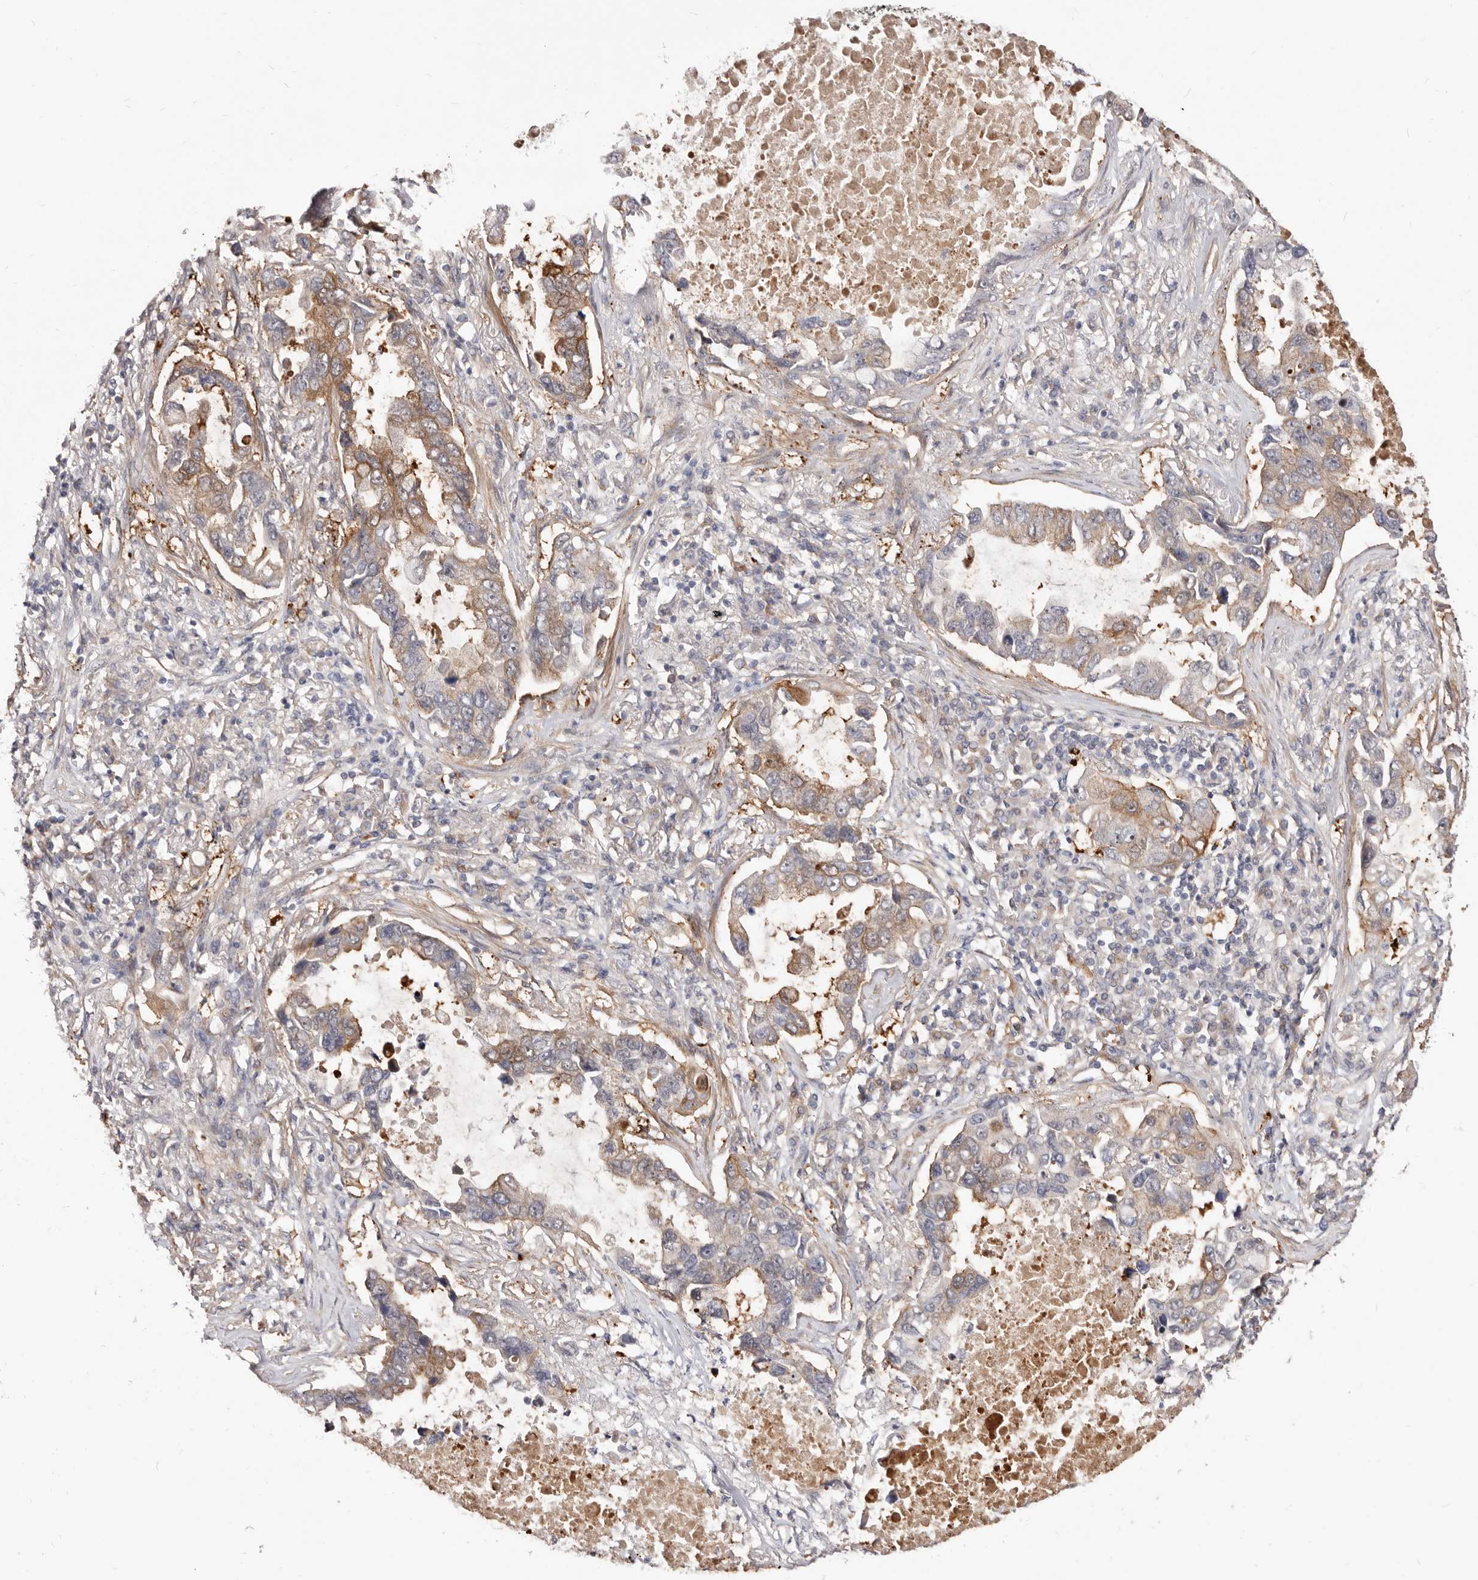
{"staining": {"intensity": "moderate", "quantity": "<25%", "location": "cytoplasmic/membranous"}, "tissue": "lung cancer", "cell_type": "Tumor cells", "image_type": "cancer", "snomed": [{"axis": "morphology", "description": "Adenocarcinoma, NOS"}, {"axis": "topography", "description": "Lung"}], "caption": "Immunohistochemistry (IHC) (DAB) staining of human lung cancer shows moderate cytoplasmic/membranous protein expression in approximately <25% of tumor cells. Nuclei are stained in blue.", "gene": "GPATCH4", "patient": {"sex": "male", "age": 64}}